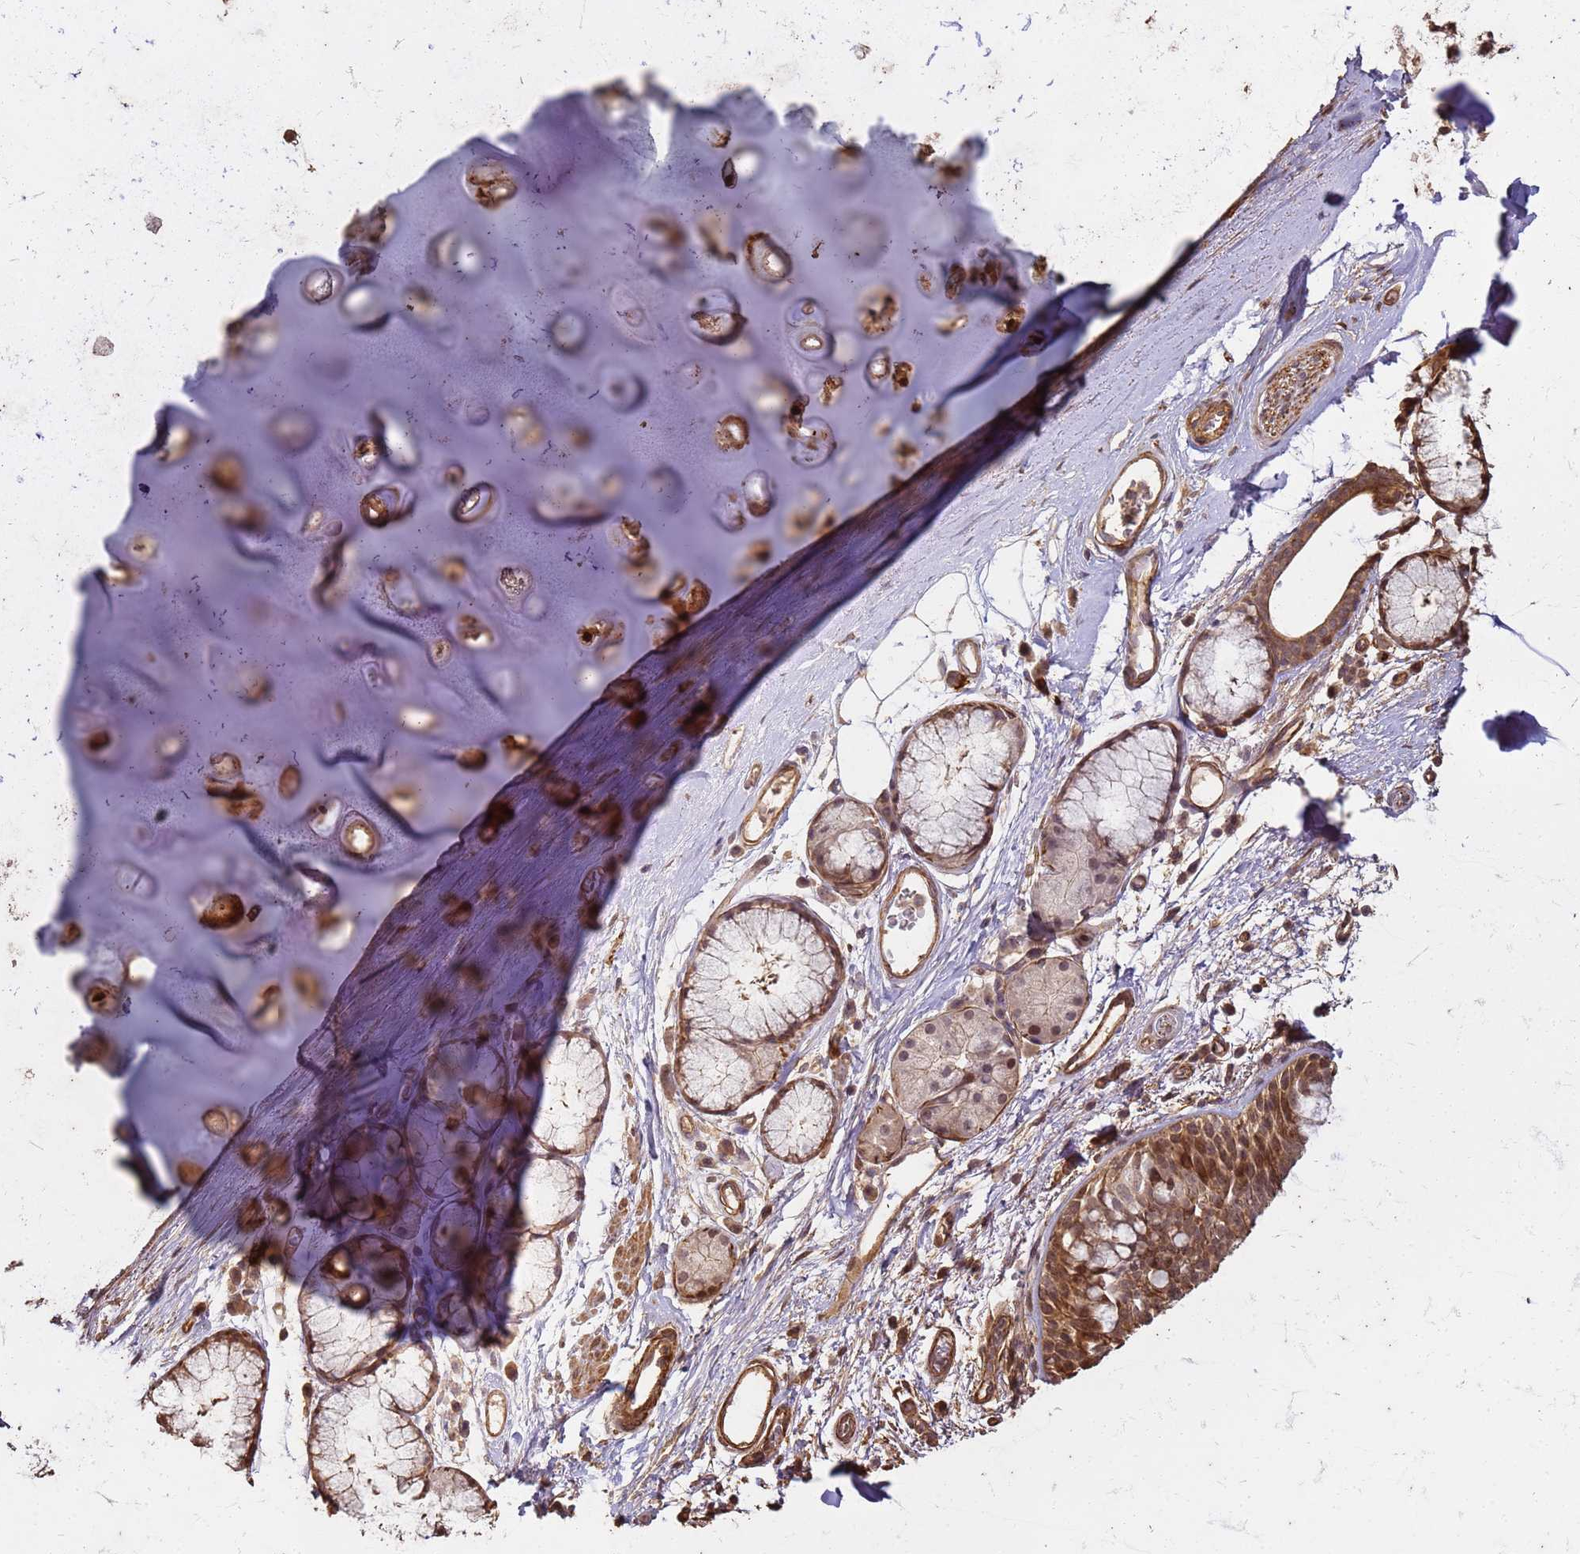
{"staining": {"intensity": "moderate", "quantity": ">75%", "location": "cytoplasmic/membranous,nuclear"}, "tissue": "adipose tissue", "cell_type": "Adipocytes", "image_type": "normal", "snomed": [{"axis": "morphology", "description": "Normal tissue, NOS"}, {"axis": "topography", "description": "Cartilage tissue"}], "caption": "Adipose tissue stained with a brown dye shows moderate cytoplasmic/membranous,nuclear positive positivity in approximately >75% of adipocytes.", "gene": "KIF26A", "patient": {"sex": "male", "age": 73}}